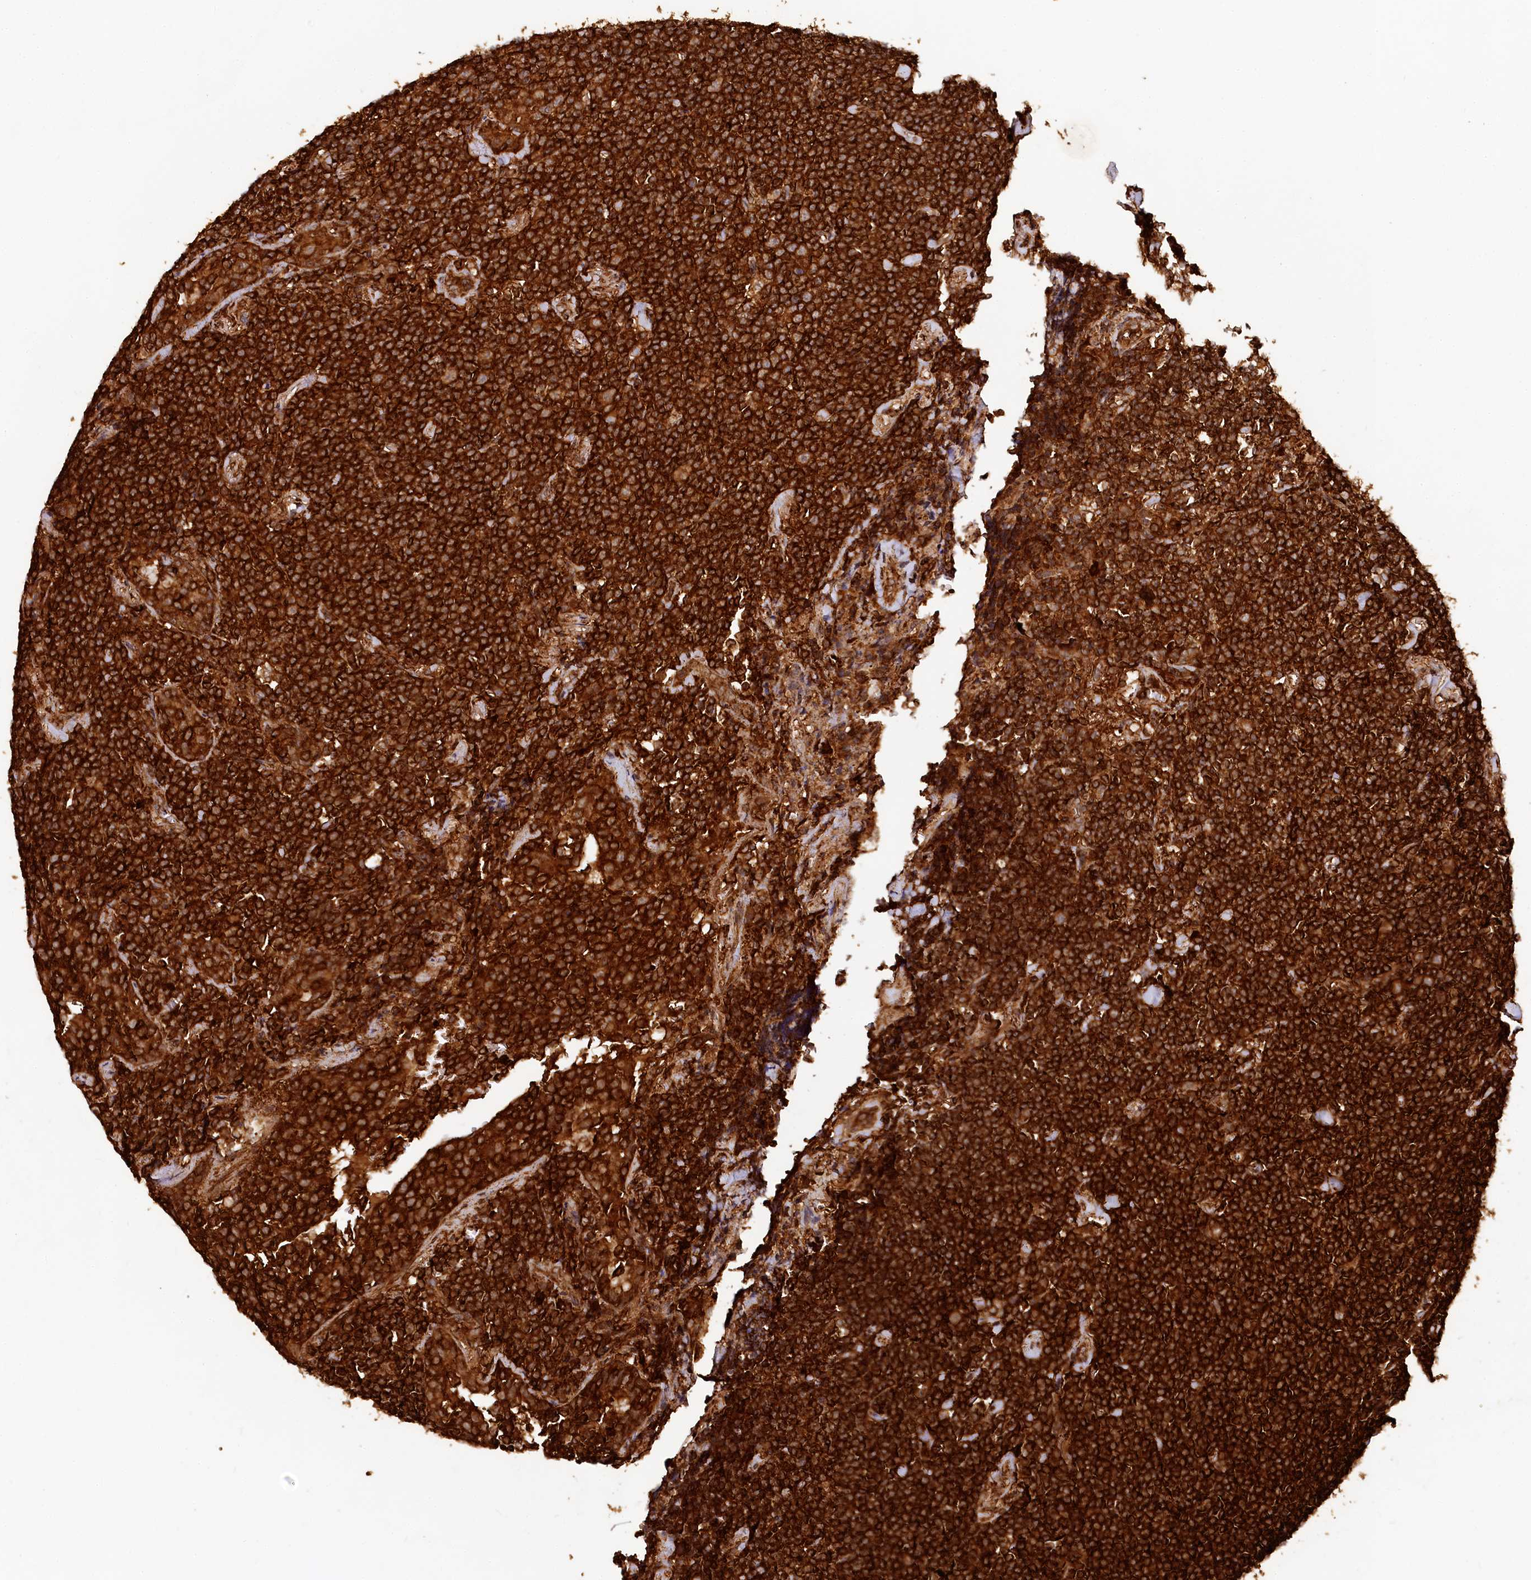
{"staining": {"intensity": "strong", "quantity": ">75%", "location": "cytoplasmic/membranous"}, "tissue": "lymphoma", "cell_type": "Tumor cells", "image_type": "cancer", "snomed": [{"axis": "morphology", "description": "Malignant lymphoma, non-Hodgkin's type, Low grade"}, {"axis": "topography", "description": "Lung"}], "caption": "A high-resolution histopathology image shows IHC staining of lymphoma, which reveals strong cytoplasmic/membranous positivity in approximately >75% of tumor cells. (IHC, brightfield microscopy, high magnification).", "gene": "STUB1", "patient": {"sex": "female", "age": 71}}